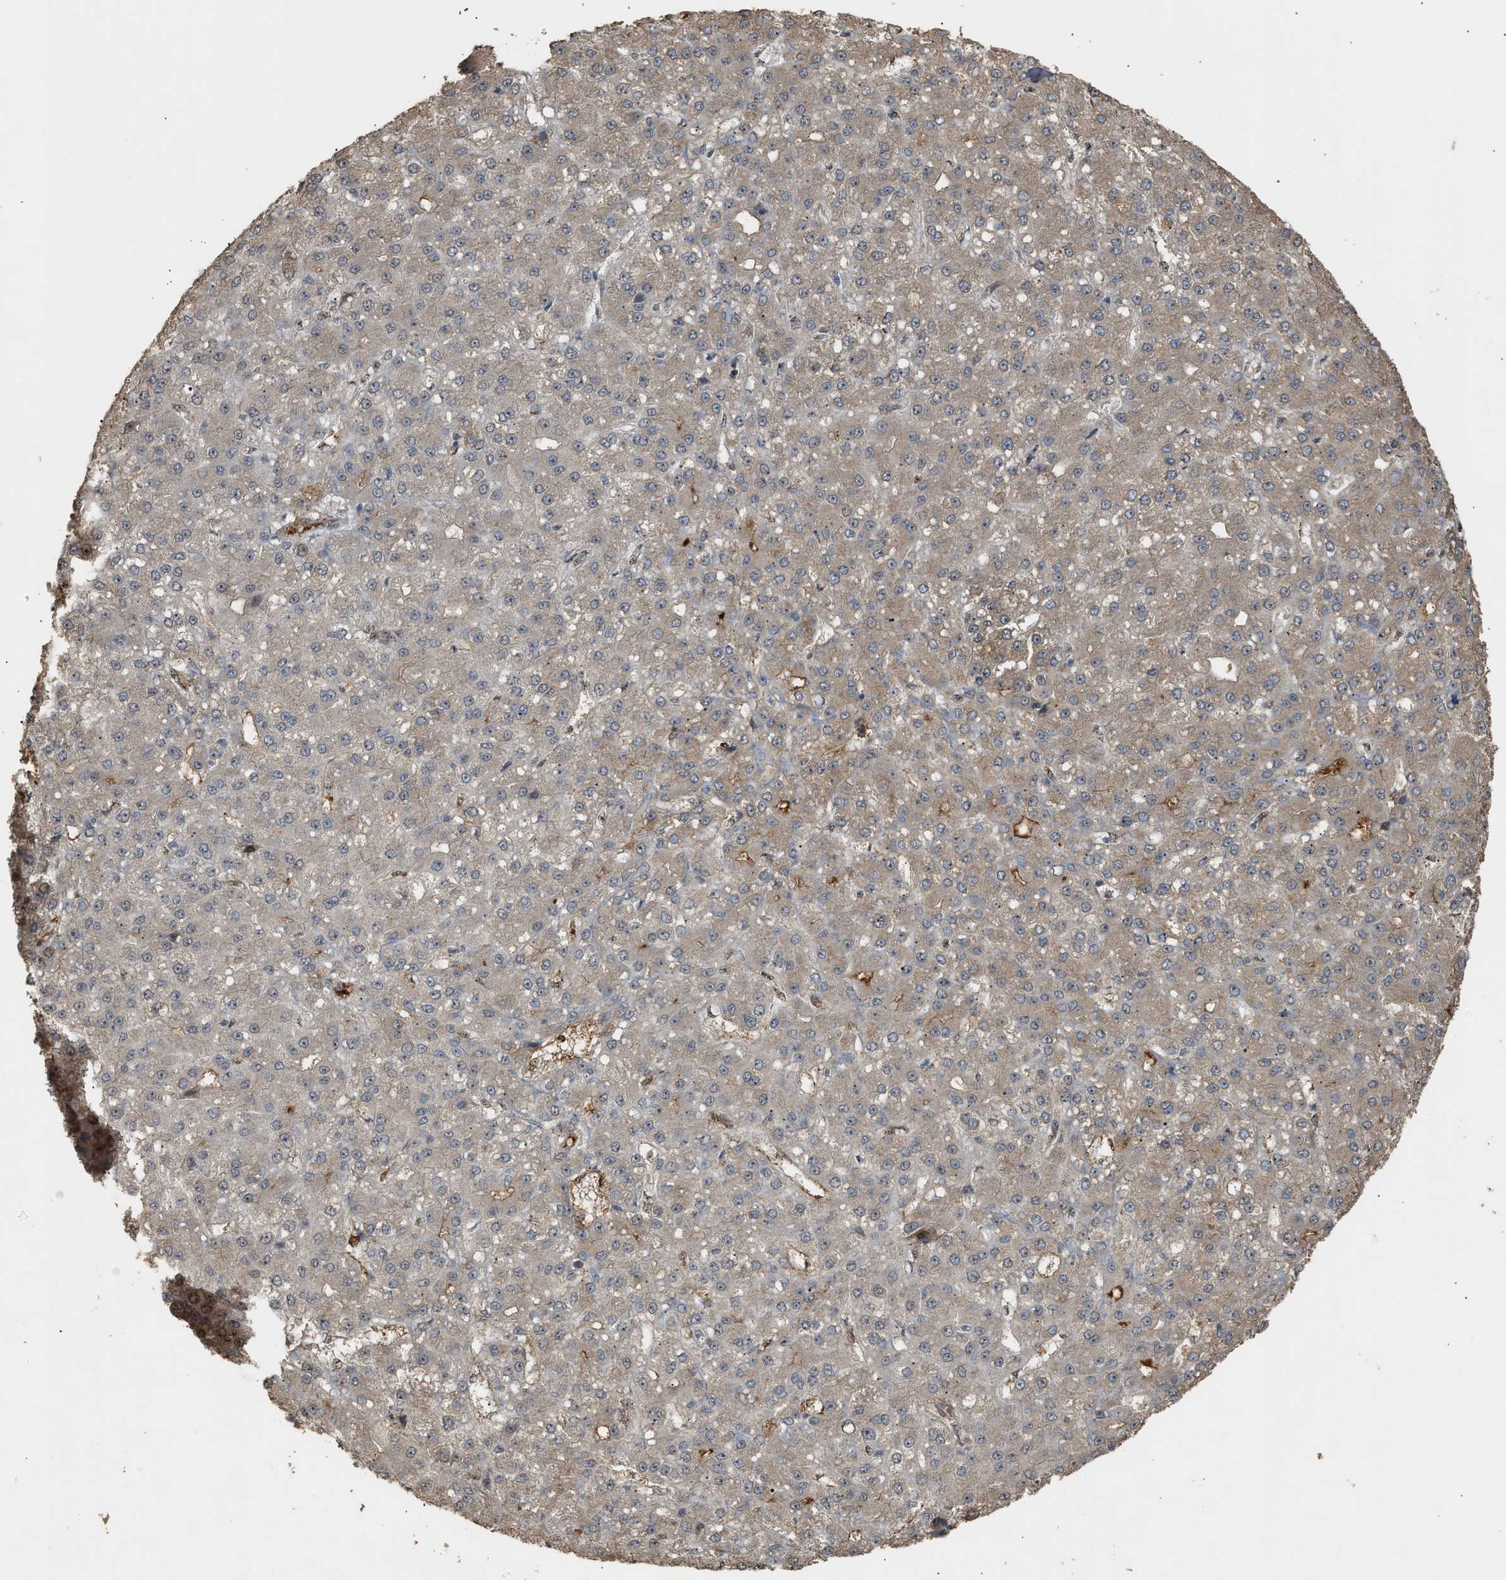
{"staining": {"intensity": "negative", "quantity": "none", "location": "none"}, "tissue": "liver cancer", "cell_type": "Tumor cells", "image_type": "cancer", "snomed": [{"axis": "morphology", "description": "Carcinoma, Hepatocellular, NOS"}, {"axis": "topography", "description": "Liver"}], "caption": "The micrograph exhibits no significant staining in tumor cells of liver hepatocellular carcinoma. (Brightfield microscopy of DAB (3,3'-diaminobenzidine) immunohistochemistry at high magnification).", "gene": "ZFAND5", "patient": {"sex": "male", "age": 67}}